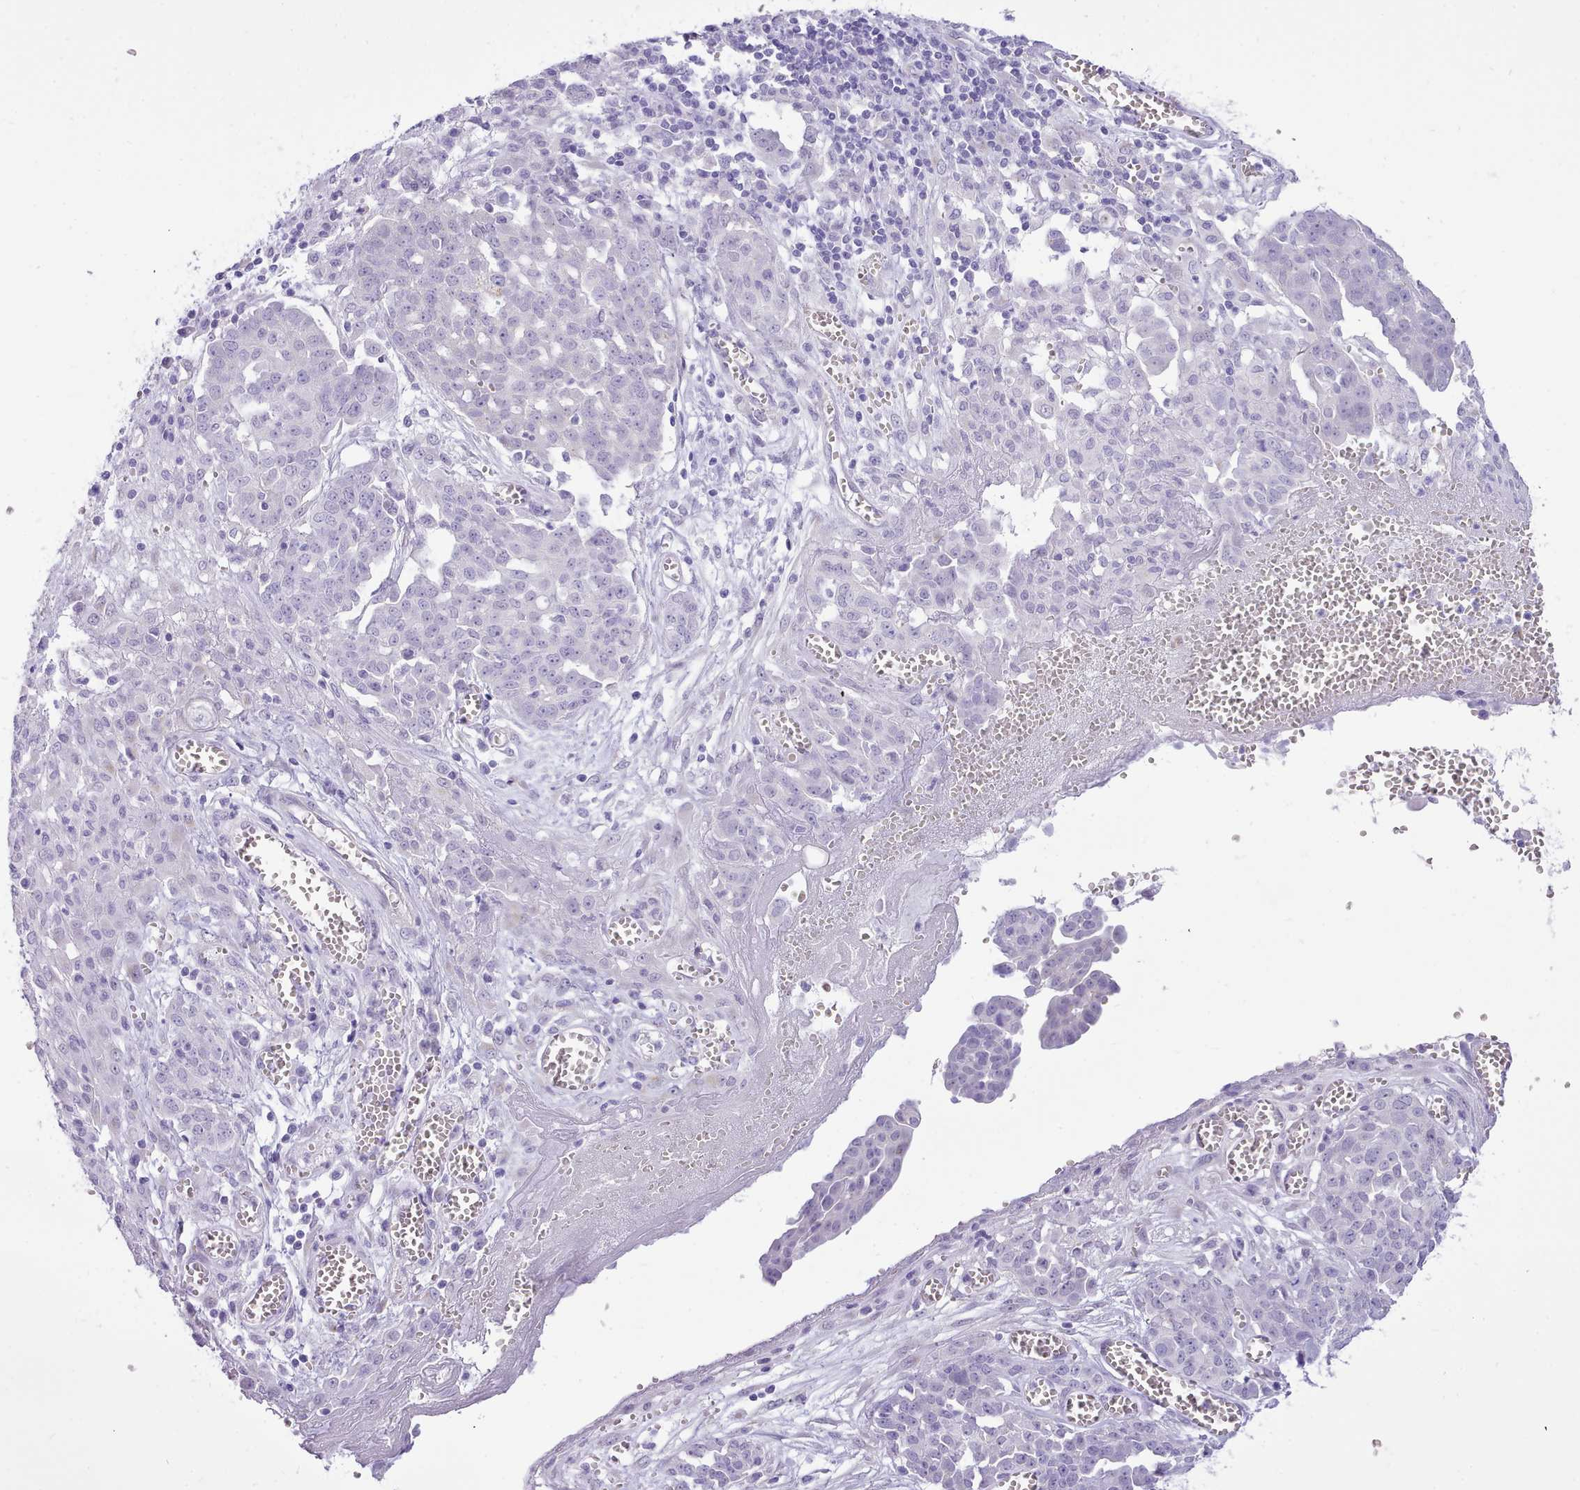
{"staining": {"intensity": "negative", "quantity": "none", "location": "none"}, "tissue": "ovarian cancer", "cell_type": "Tumor cells", "image_type": "cancer", "snomed": [{"axis": "morphology", "description": "Cystadenocarcinoma, serous, NOS"}, {"axis": "topography", "description": "Soft tissue"}, {"axis": "topography", "description": "Ovary"}], "caption": "Tumor cells show no significant positivity in ovarian serous cystadenocarcinoma. Nuclei are stained in blue.", "gene": "LRRC37A", "patient": {"sex": "female", "age": 57}}